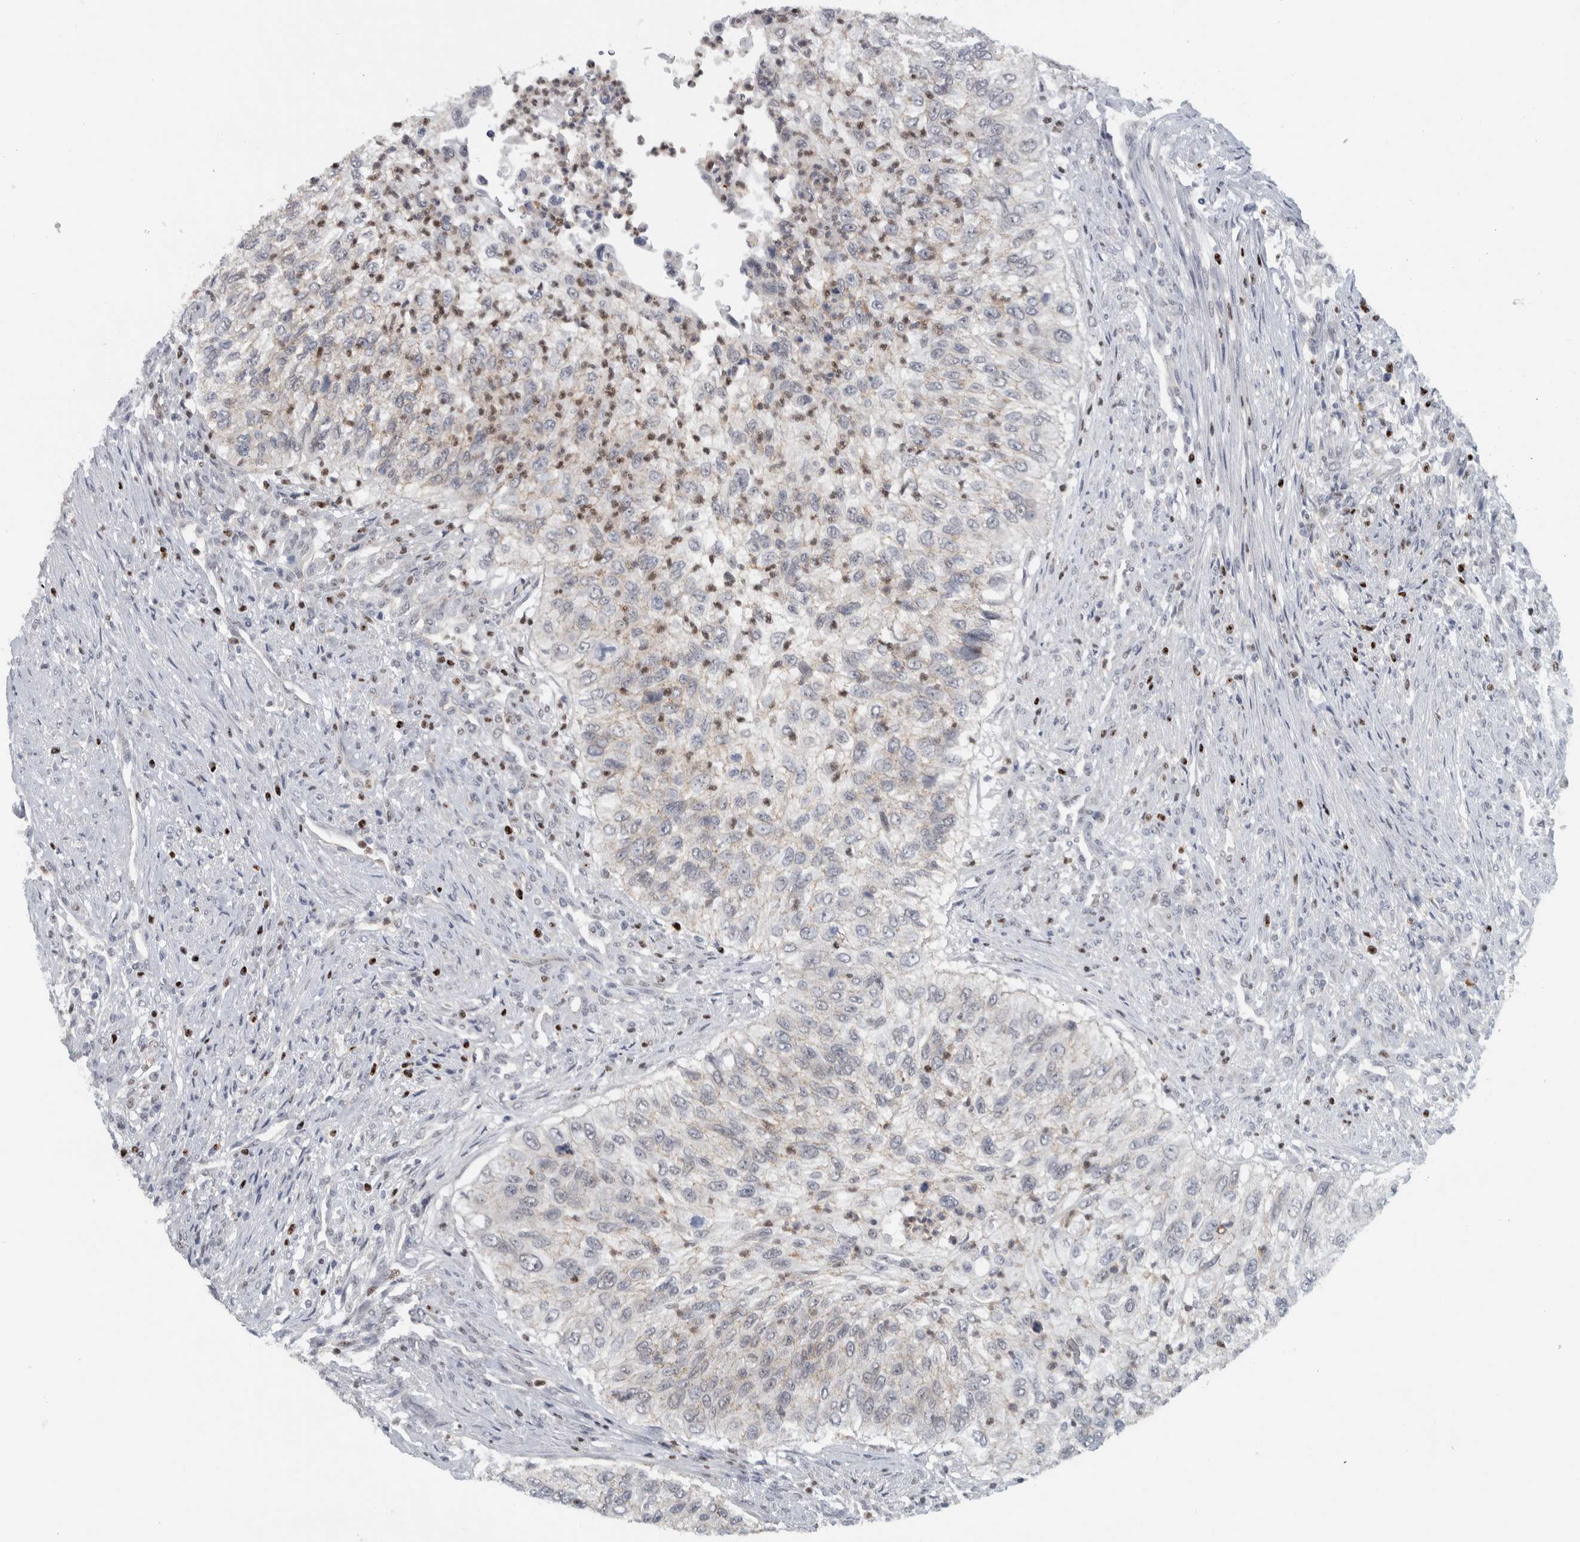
{"staining": {"intensity": "weak", "quantity": "<25%", "location": "cytoplasmic/membranous"}, "tissue": "urothelial cancer", "cell_type": "Tumor cells", "image_type": "cancer", "snomed": [{"axis": "morphology", "description": "Urothelial carcinoma, High grade"}, {"axis": "topography", "description": "Urinary bladder"}], "caption": "DAB immunohistochemical staining of urothelial cancer shows no significant expression in tumor cells. Brightfield microscopy of IHC stained with DAB (3,3'-diaminobenzidine) (brown) and hematoxylin (blue), captured at high magnification.", "gene": "ADPRM", "patient": {"sex": "female", "age": 60}}